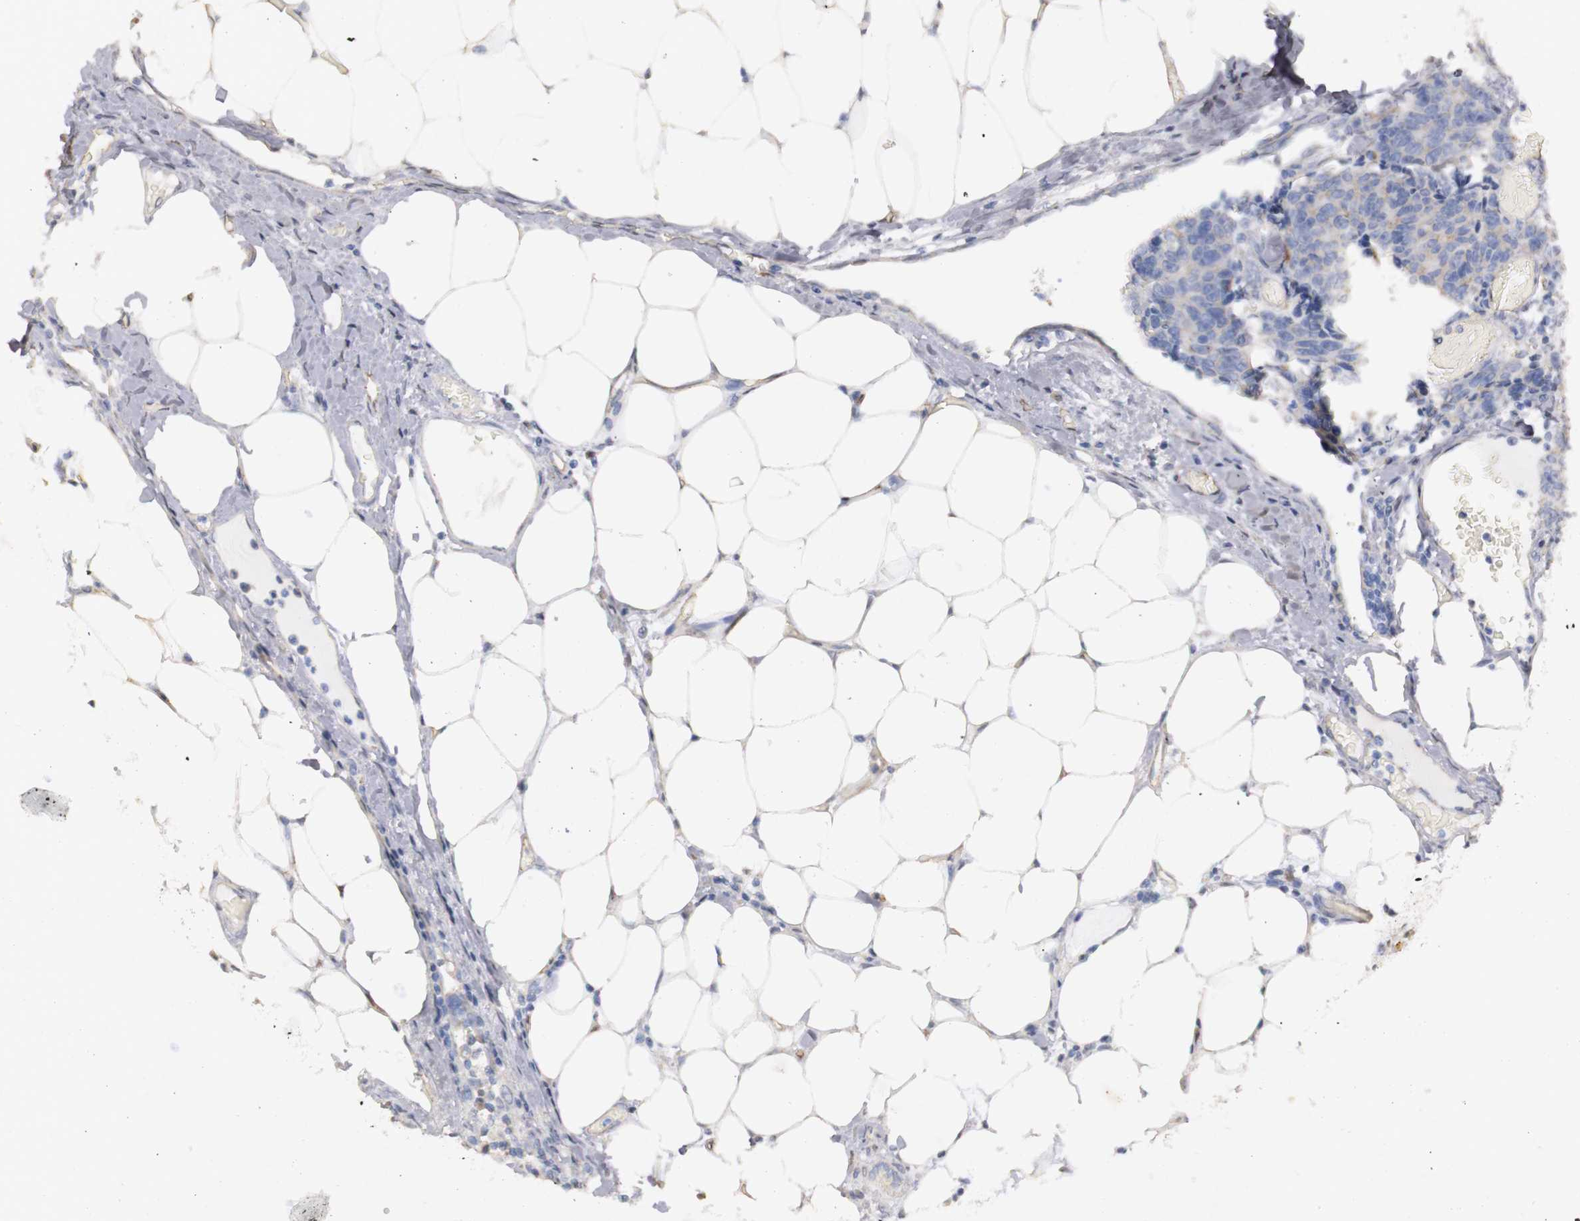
{"staining": {"intensity": "weak", "quantity": "<25%", "location": "cytoplasmic/membranous"}, "tissue": "colorectal cancer", "cell_type": "Tumor cells", "image_type": "cancer", "snomed": [{"axis": "morphology", "description": "Adenocarcinoma, NOS"}, {"axis": "topography", "description": "Colon"}], "caption": "Human colorectal cancer stained for a protein using immunohistochemistry (IHC) displays no positivity in tumor cells.", "gene": "PLEKHA1", "patient": {"sex": "female", "age": 86}}